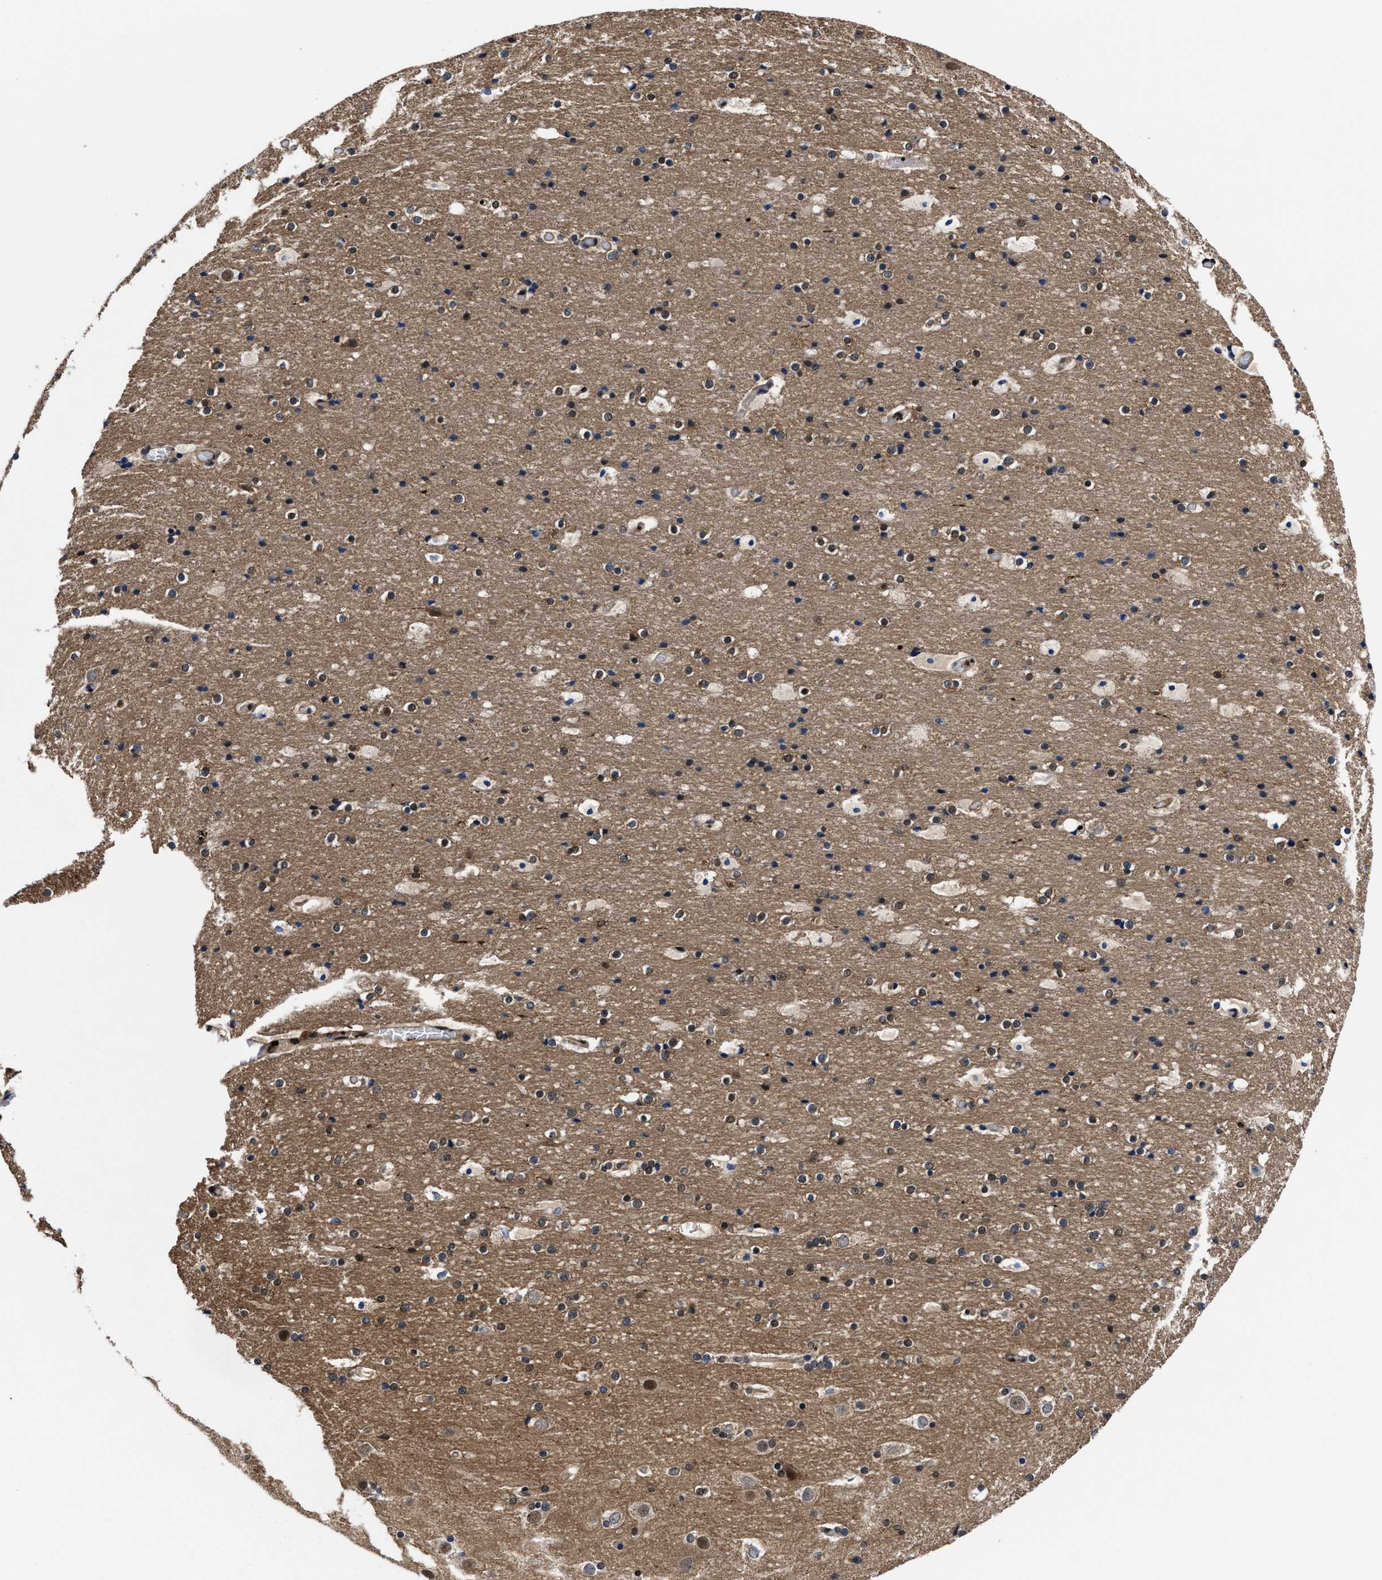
{"staining": {"intensity": "moderate", "quantity": "<25%", "location": "nuclear"}, "tissue": "cerebral cortex", "cell_type": "Endothelial cells", "image_type": "normal", "snomed": [{"axis": "morphology", "description": "Normal tissue, NOS"}, {"axis": "topography", "description": "Cerebral cortex"}], "caption": "Cerebral cortex stained with DAB immunohistochemistry demonstrates low levels of moderate nuclear staining in about <25% of endothelial cells.", "gene": "ACLY", "patient": {"sex": "male", "age": 57}}